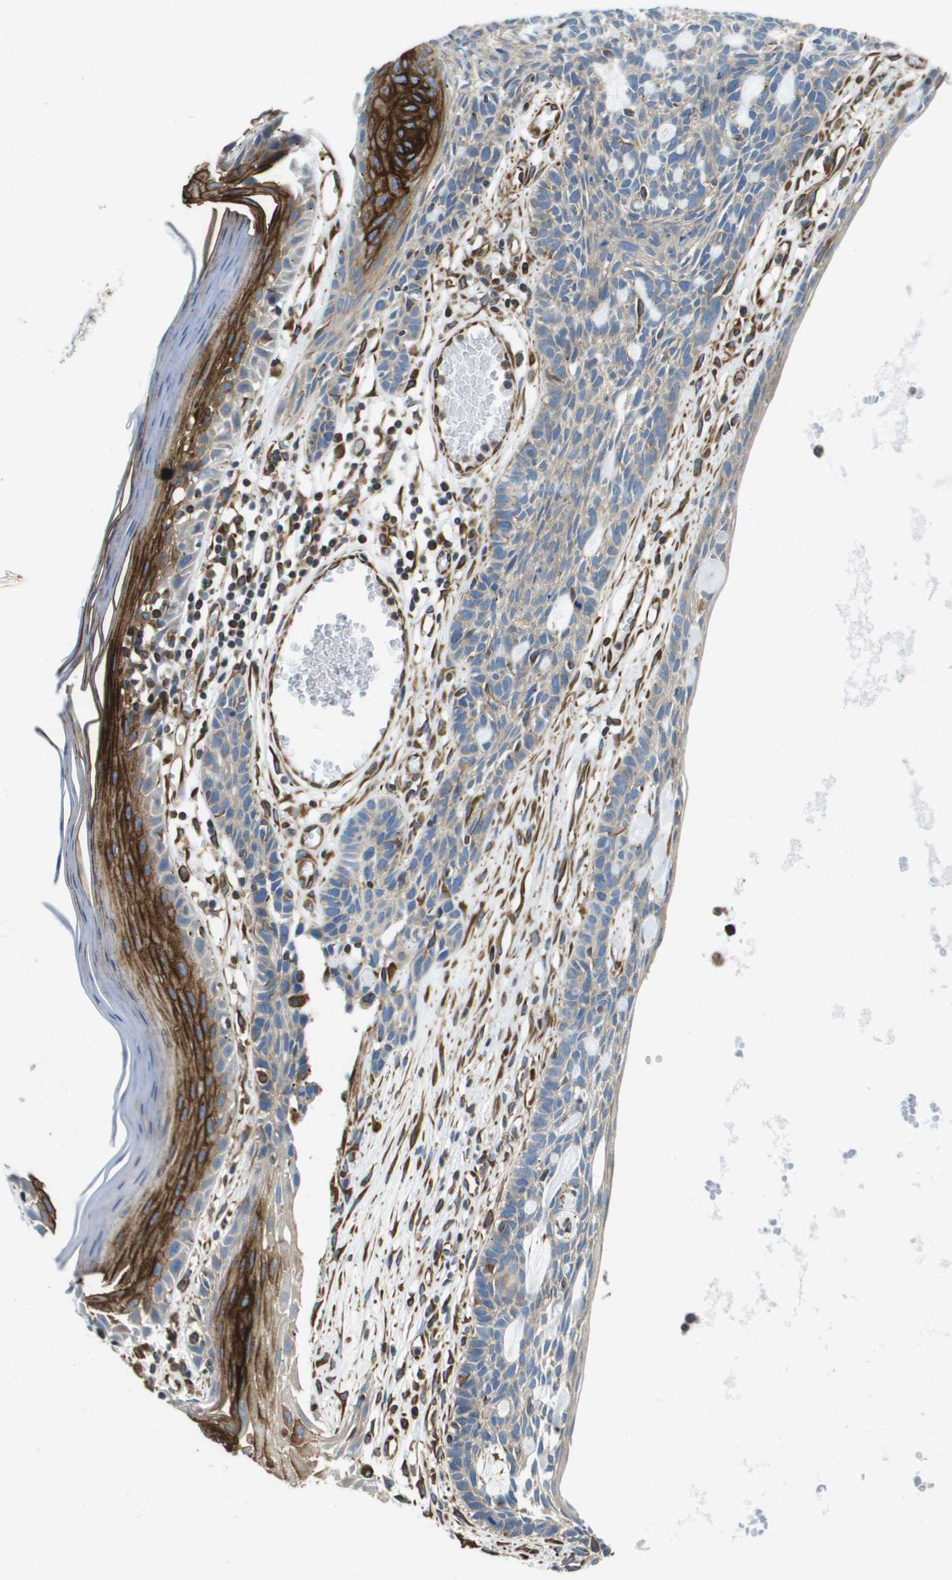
{"staining": {"intensity": "weak", "quantity": "<25%", "location": "cytoplasmic/membranous"}, "tissue": "skin cancer", "cell_type": "Tumor cells", "image_type": "cancer", "snomed": [{"axis": "morphology", "description": "Basal cell carcinoma"}, {"axis": "topography", "description": "Skin"}], "caption": "Human skin basal cell carcinoma stained for a protein using IHC reveals no staining in tumor cells.", "gene": "HSD17B12", "patient": {"sex": "male", "age": 67}}